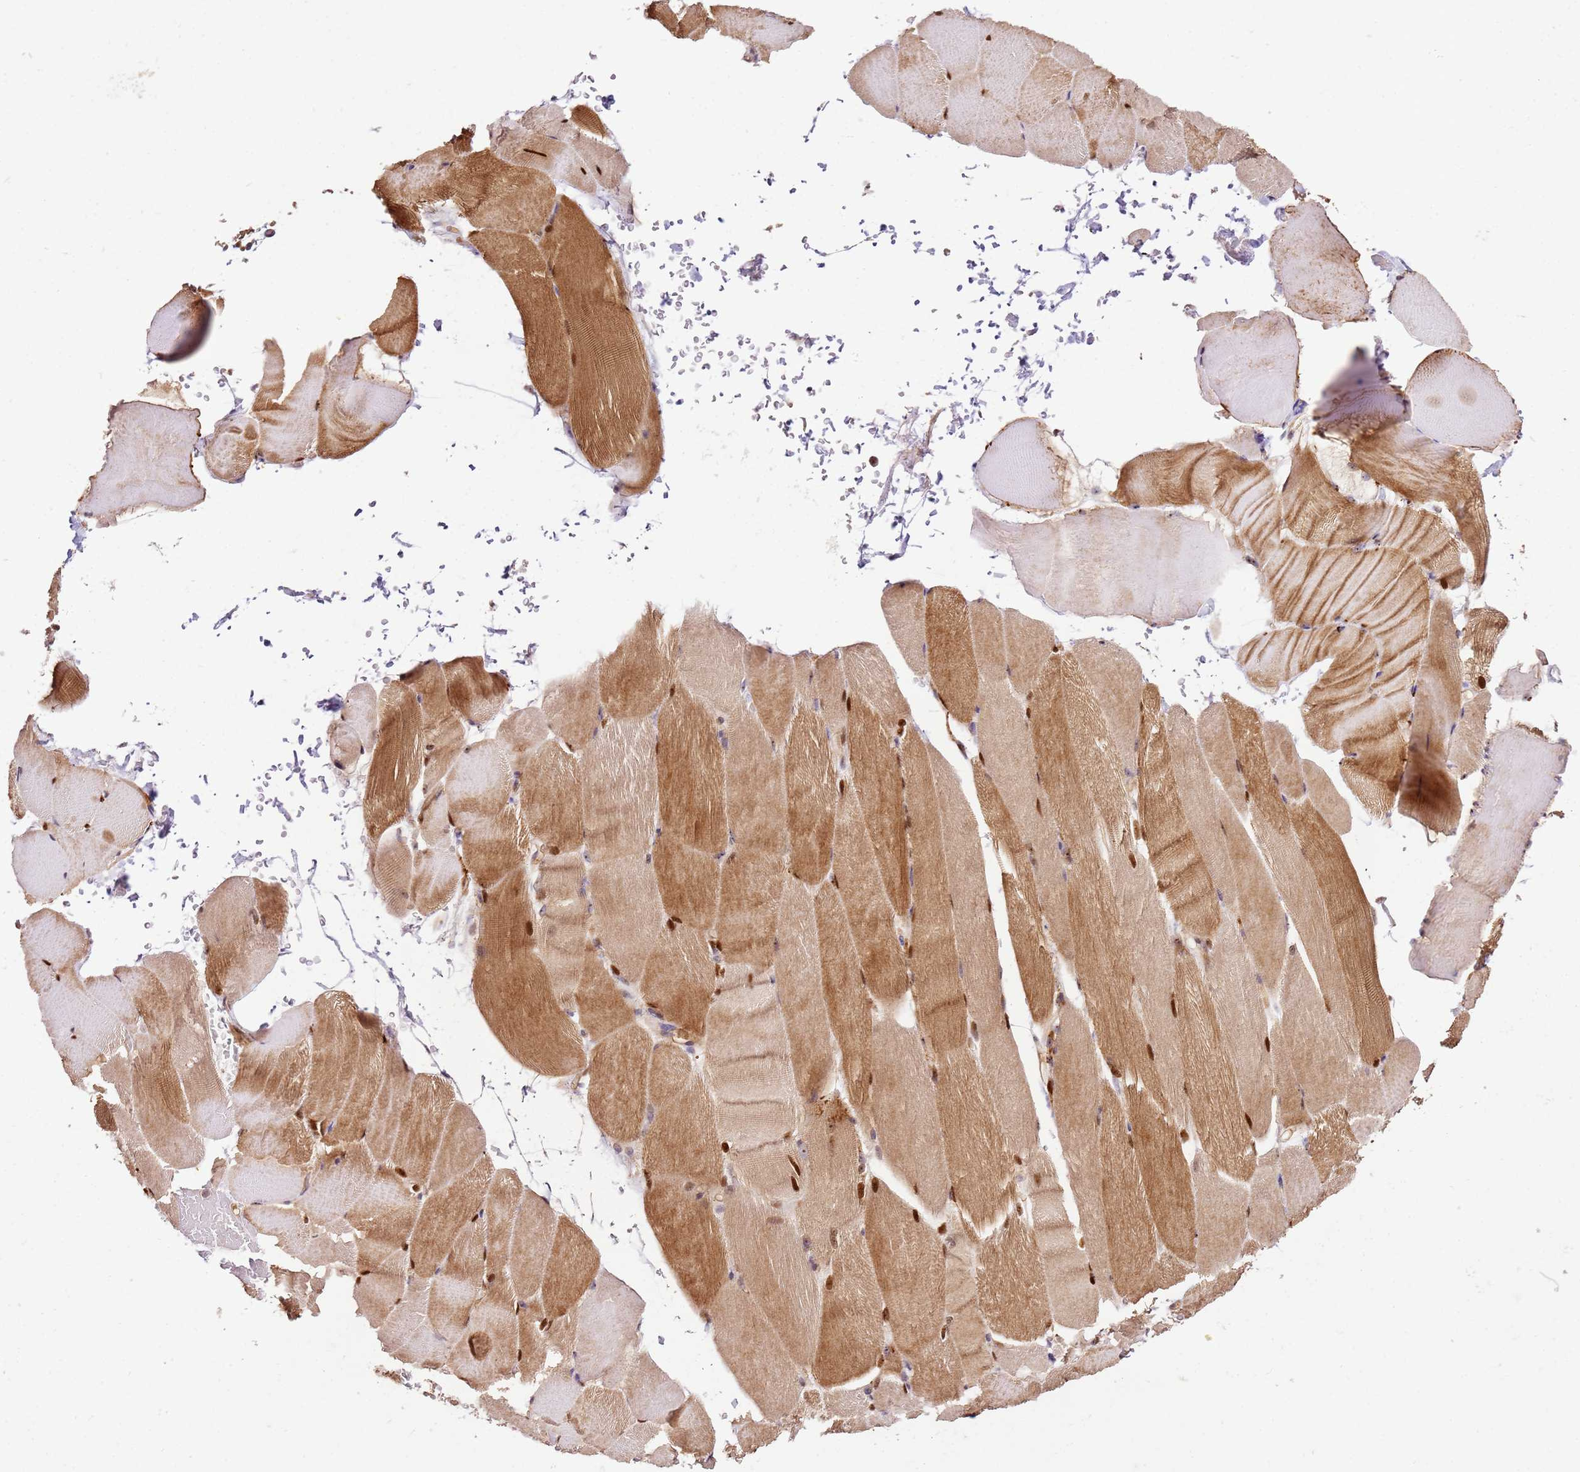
{"staining": {"intensity": "strong", "quantity": ">75%", "location": "cytoplasmic/membranous,nuclear"}, "tissue": "skeletal muscle", "cell_type": "Myocytes", "image_type": "normal", "snomed": [{"axis": "morphology", "description": "Normal tissue, NOS"}, {"axis": "topography", "description": "Skeletal muscle"}, {"axis": "topography", "description": "Parathyroid gland"}], "caption": "Protein analysis of benign skeletal muscle displays strong cytoplasmic/membranous,nuclear staining in about >75% of myocytes.", "gene": "DDX27", "patient": {"sex": "female", "age": 37}}